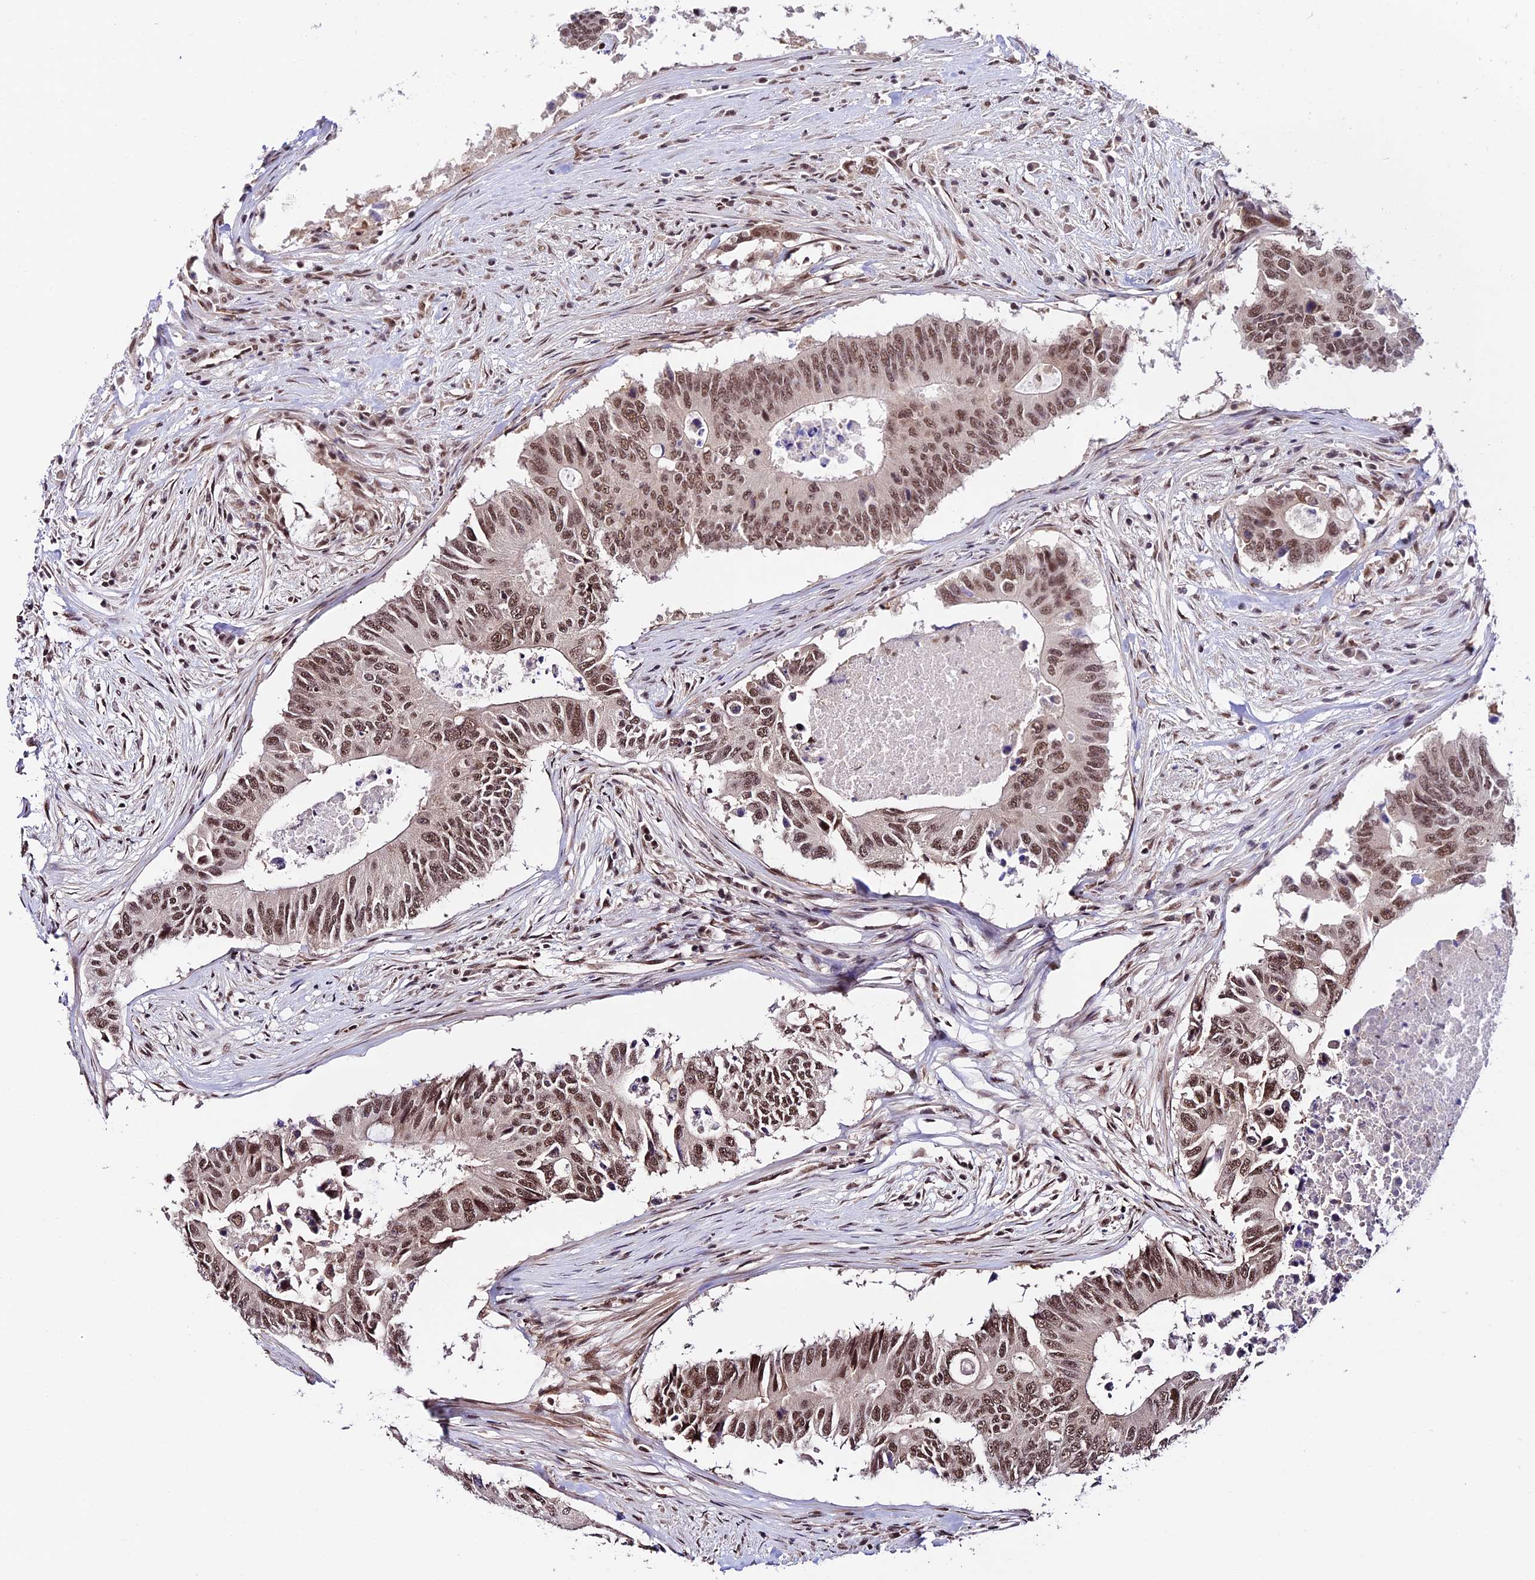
{"staining": {"intensity": "moderate", "quantity": ">75%", "location": "nuclear"}, "tissue": "colorectal cancer", "cell_type": "Tumor cells", "image_type": "cancer", "snomed": [{"axis": "morphology", "description": "Adenocarcinoma, NOS"}, {"axis": "topography", "description": "Colon"}], "caption": "Human colorectal adenocarcinoma stained with a protein marker demonstrates moderate staining in tumor cells.", "gene": "RBM42", "patient": {"sex": "male", "age": 71}}